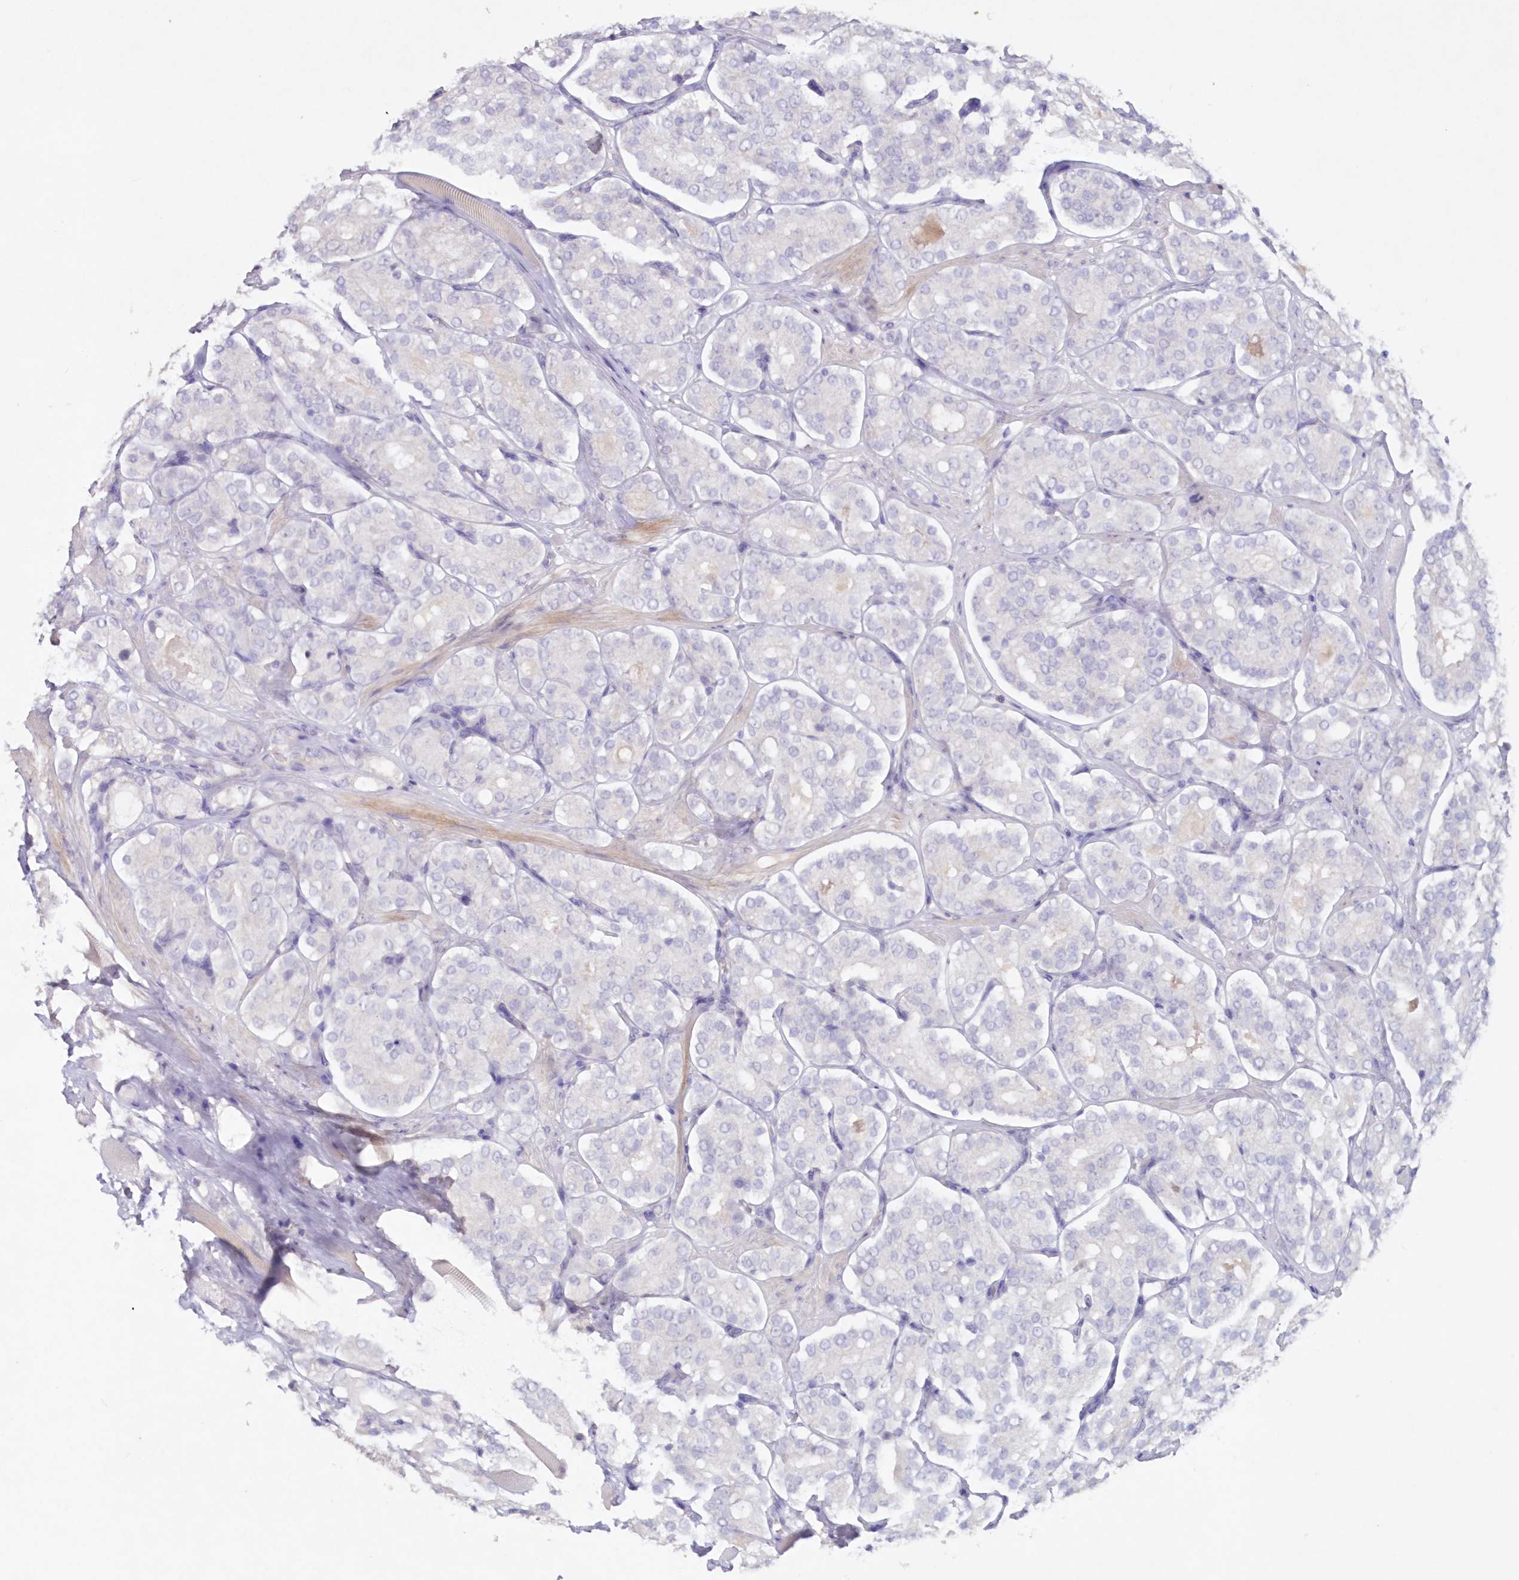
{"staining": {"intensity": "negative", "quantity": "none", "location": "none"}, "tissue": "prostate cancer", "cell_type": "Tumor cells", "image_type": "cancer", "snomed": [{"axis": "morphology", "description": "Adenocarcinoma, High grade"}, {"axis": "topography", "description": "Prostate"}], "caption": "Histopathology image shows no protein expression in tumor cells of adenocarcinoma (high-grade) (prostate) tissue.", "gene": "GCKR", "patient": {"sex": "male", "age": 65}}